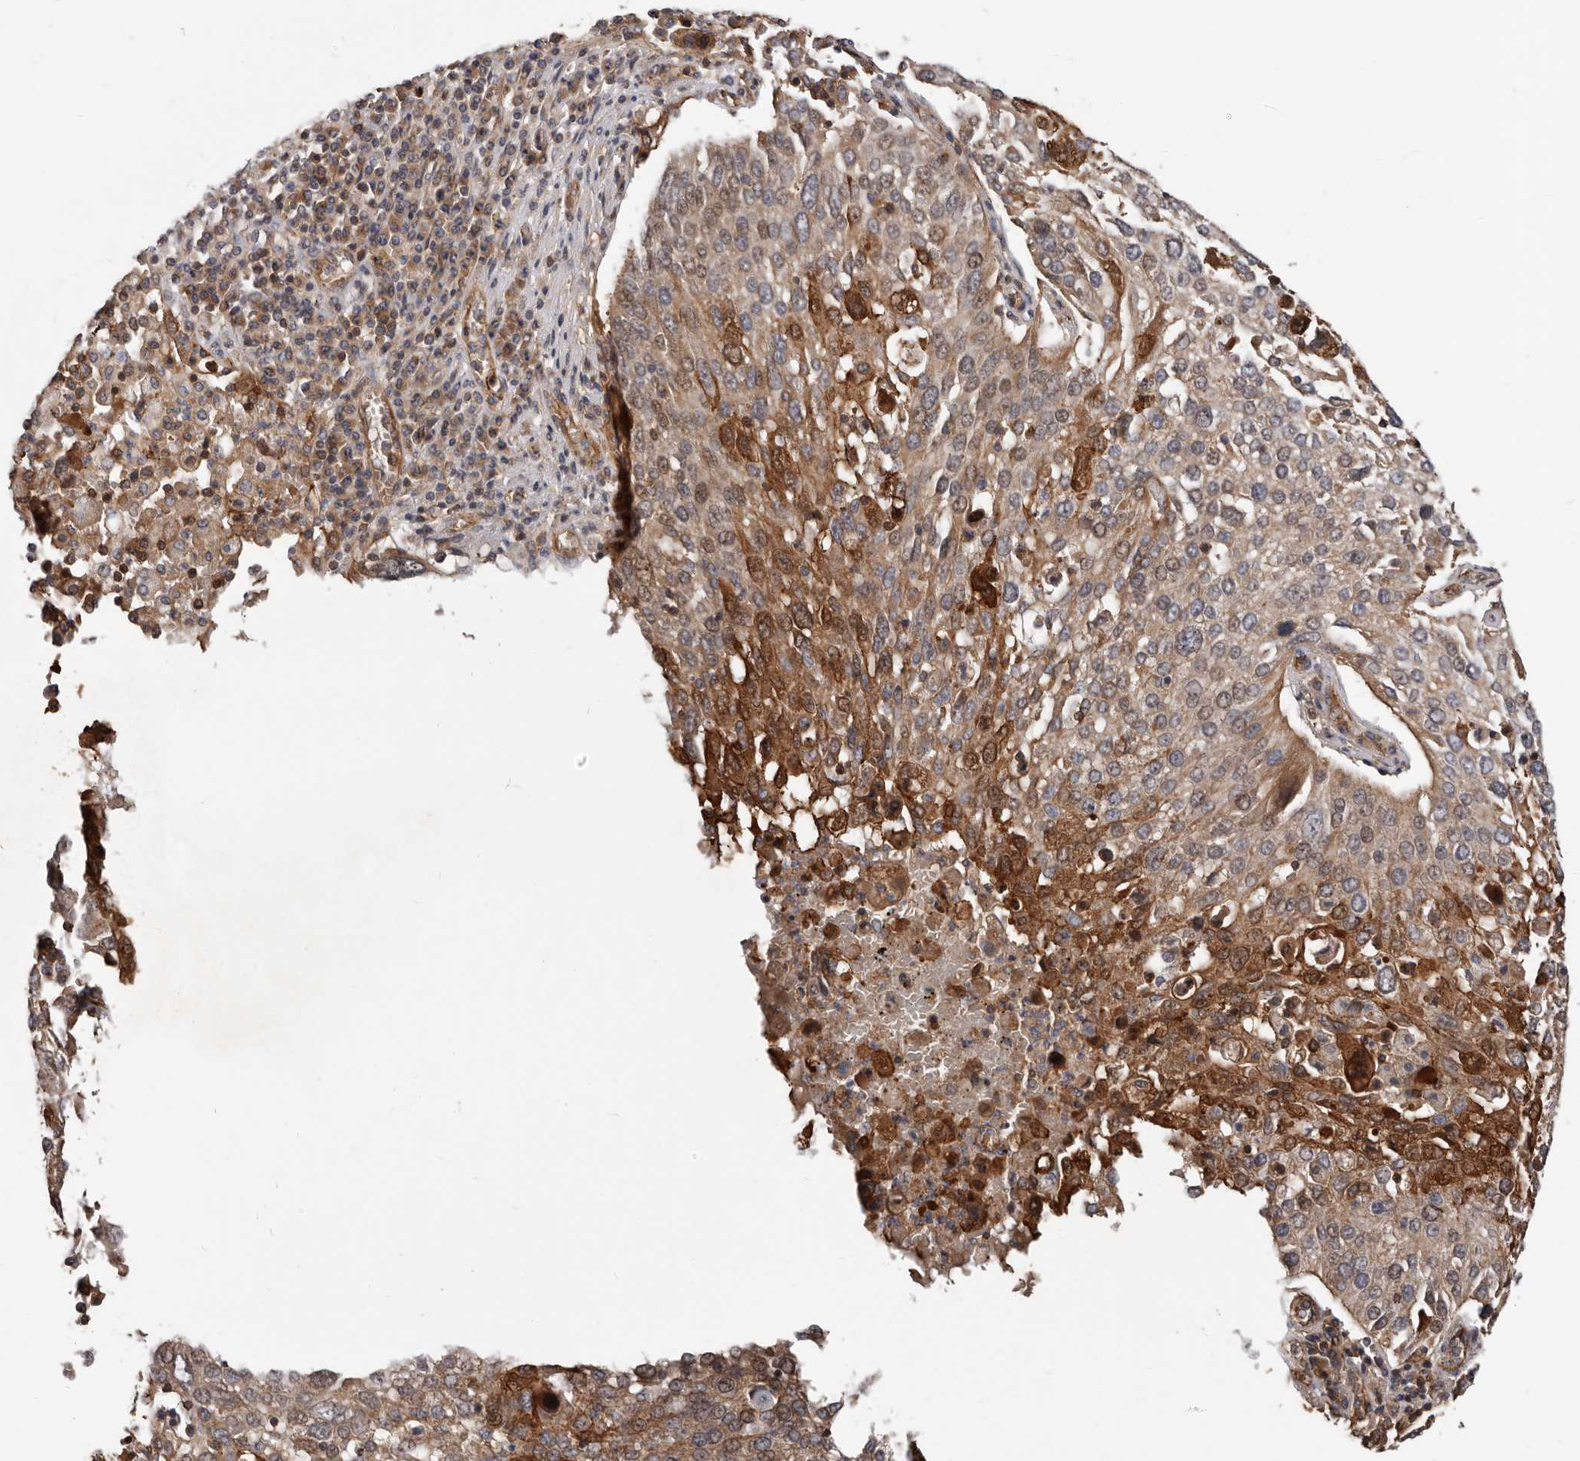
{"staining": {"intensity": "moderate", "quantity": ">75%", "location": "cytoplasmic/membranous"}, "tissue": "lung cancer", "cell_type": "Tumor cells", "image_type": "cancer", "snomed": [{"axis": "morphology", "description": "Squamous cell carcinoma, NOS"}, {"axis": "topography", "description": "Lung"}], "caption": "Squamous cell carcinoma (lung) stained with IHC exhibits moderate cytoplasmic/membranous staining in approximately >75% of tumor cells.", "gene": "PNRC2", "patient": {"sex": "male", "age": 65}}